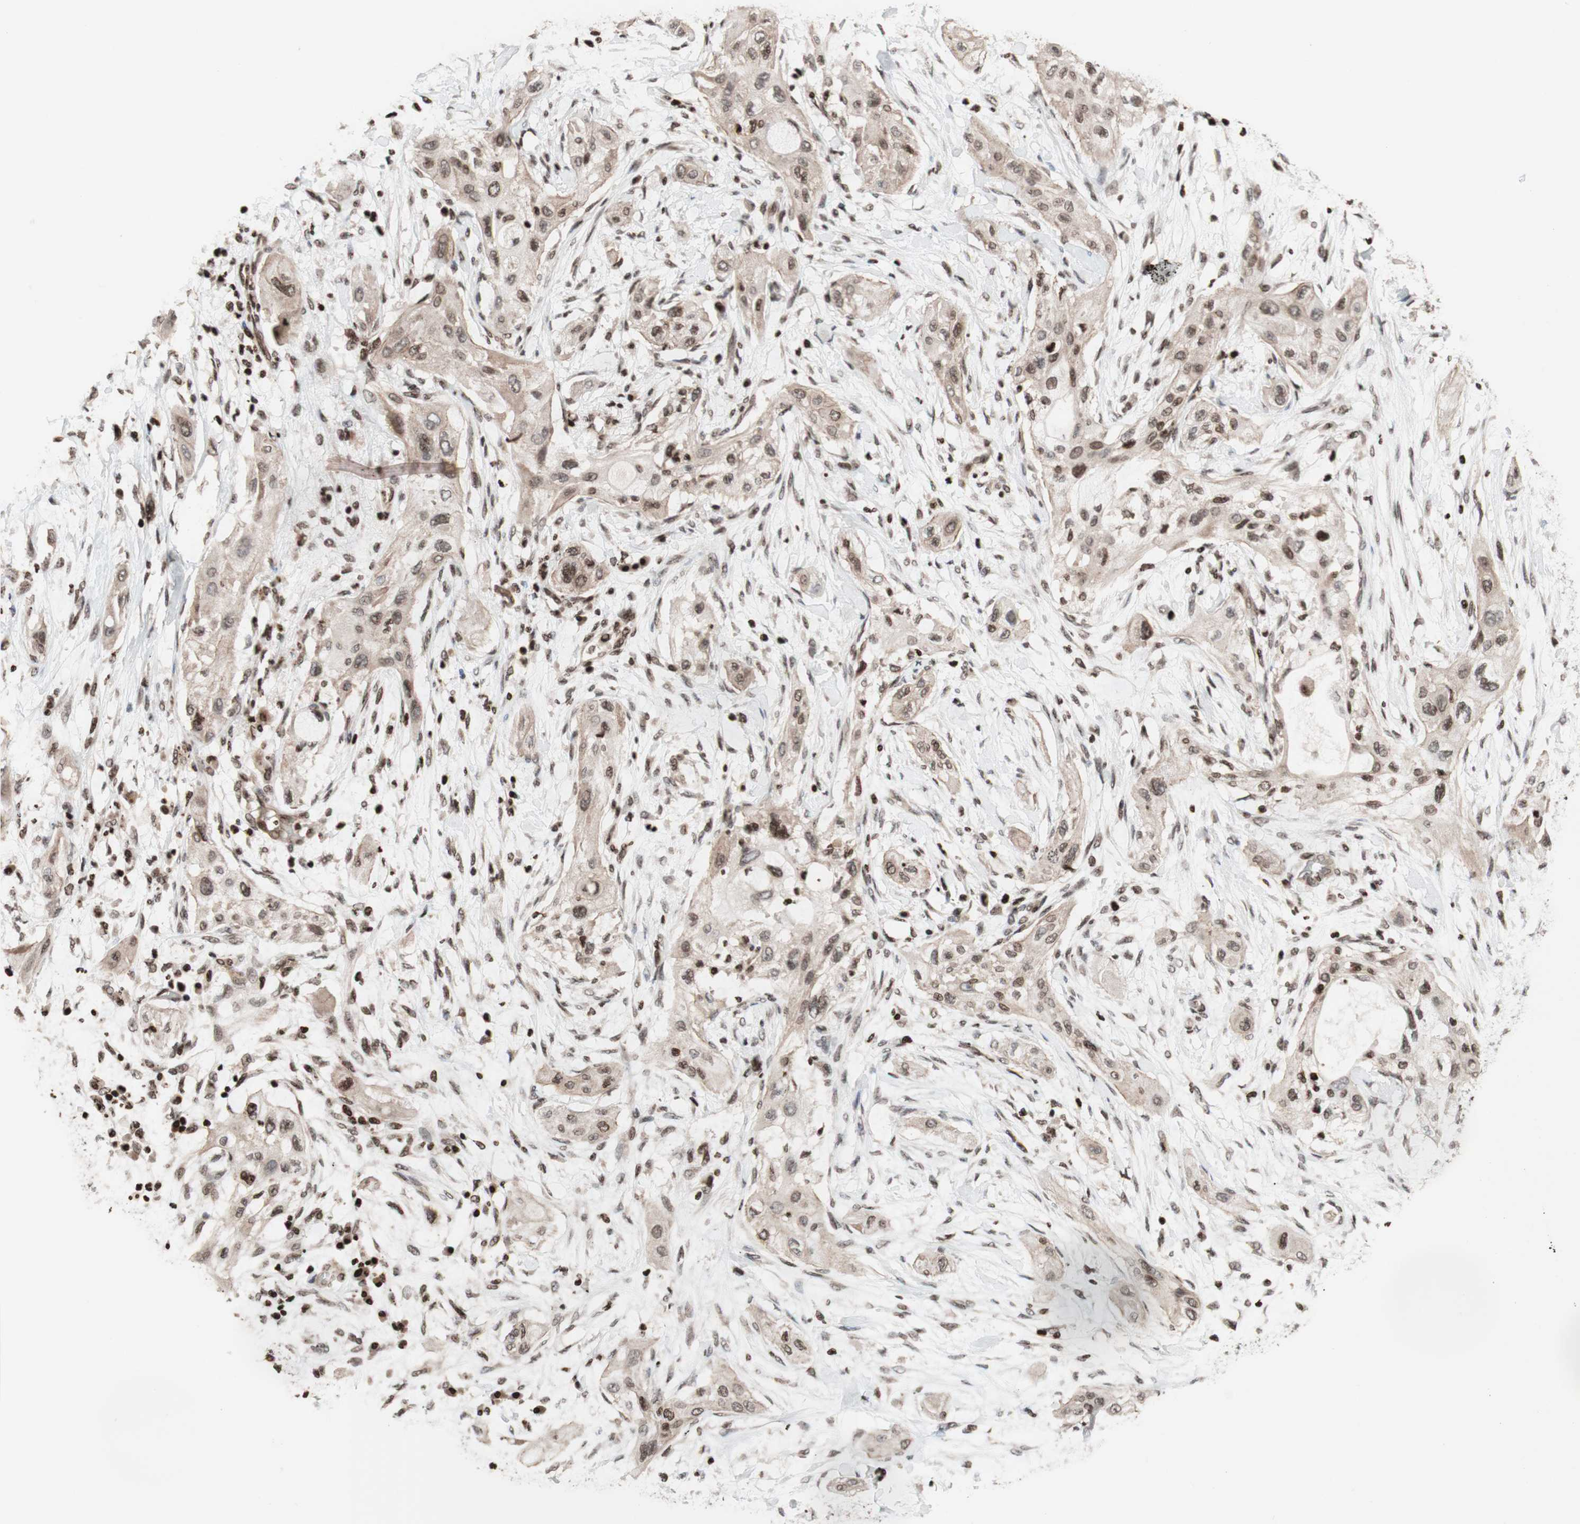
{"staining": {"intensity": "negative", "quantity": "none", "location": "none"}, "tissue": "lung cancer", "cell_type": "Tumor cells", "image_type": "cancer", "snomed": [{"axis": "morphology", "description": "Squamous cell carcinoma, NOS"}, {"axis": "topography", "description": "Lung"}], "caption": "Human squamous cell carcinoma (lung) stained for a protein using immunohistochemistry (IHC) reveals no positivity in tumor cells.", "gene": "POLA1", "patient": {"sex": "female", "age": 47}}